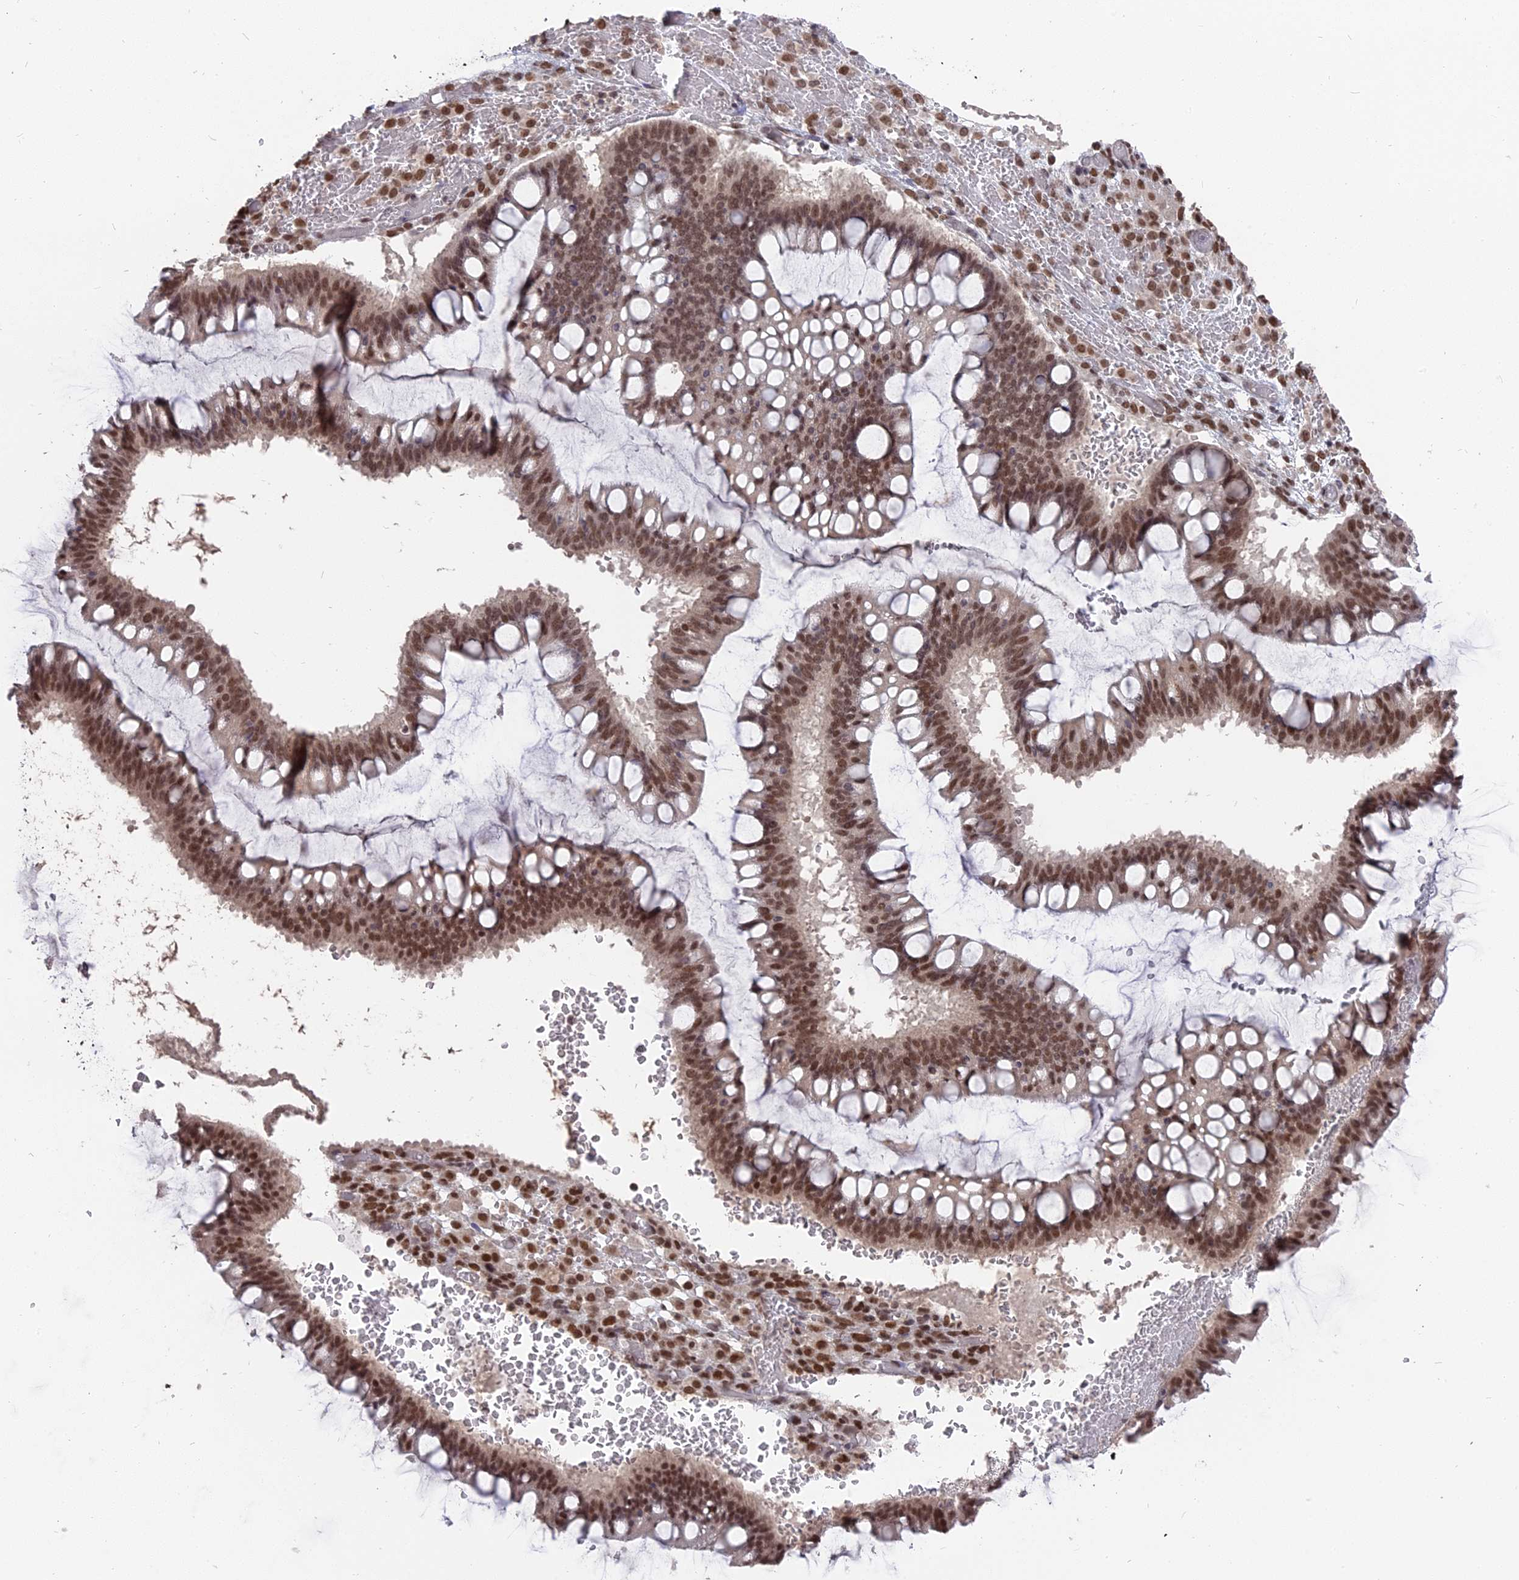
{"staining": {"intensity": "moderate", "quantity": ">75%", "location": "nuclear"}, "tissue": "ovarian cancer", "cell_type": "Tumor cells", "image_type": "cancer", "snomed": [{"axis": "morphology", "description": "Cystadenocarcinoma, mucinous, NOS"}, {"axis": "topography", "description": "Ovary"}], "caption": "Human ovarian mucinous cystadenocarcinoma stained with a brown dye displays moderate nuclear positive positivity in about >75% of tumor cells.", "gene": "NR1H3", "patient": {"sex": "female", "age": 73}}